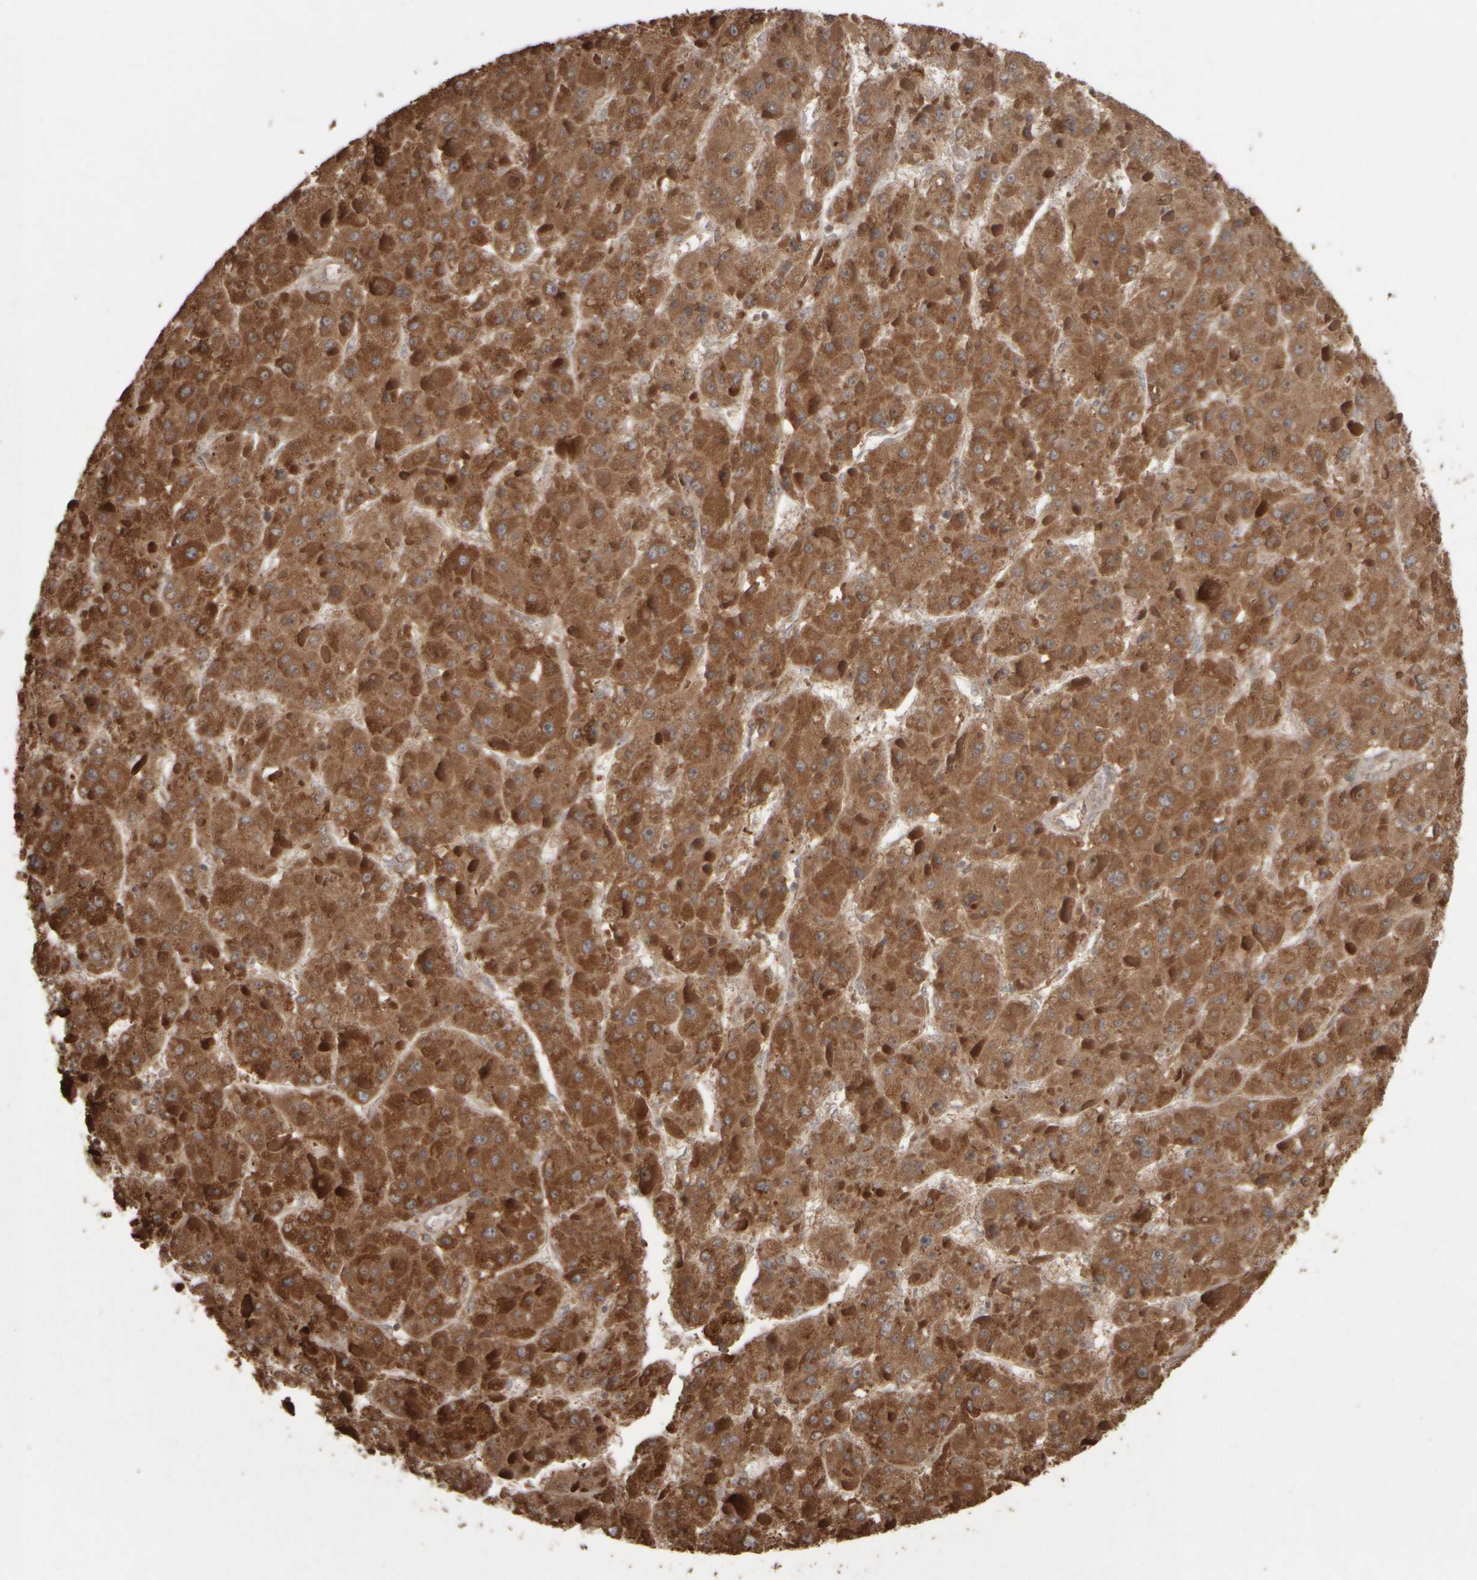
{"staining": {"intensity": "moderate", "quantity": ">75%", "location": "cytoplasmic/membranous"}, "tissue": "liver cancer", "cell_type": "Tumor cells", "image_type": "cancer", "snomed": [{"axis": "morphology", "description": "Carcinoma, Hepatocellular, NOS"}, {"axis": "topography", "description": "Liver"}], "caption": "About >75% of tumor cells in human hepatocellular carcinoma (liver) exhibit moderate cytoplasmic/membranous protein expression as visualized by brown immunohistochemical staining.", "gene": "AGBL3", "patient": {"sex": "female", "age": 73}}